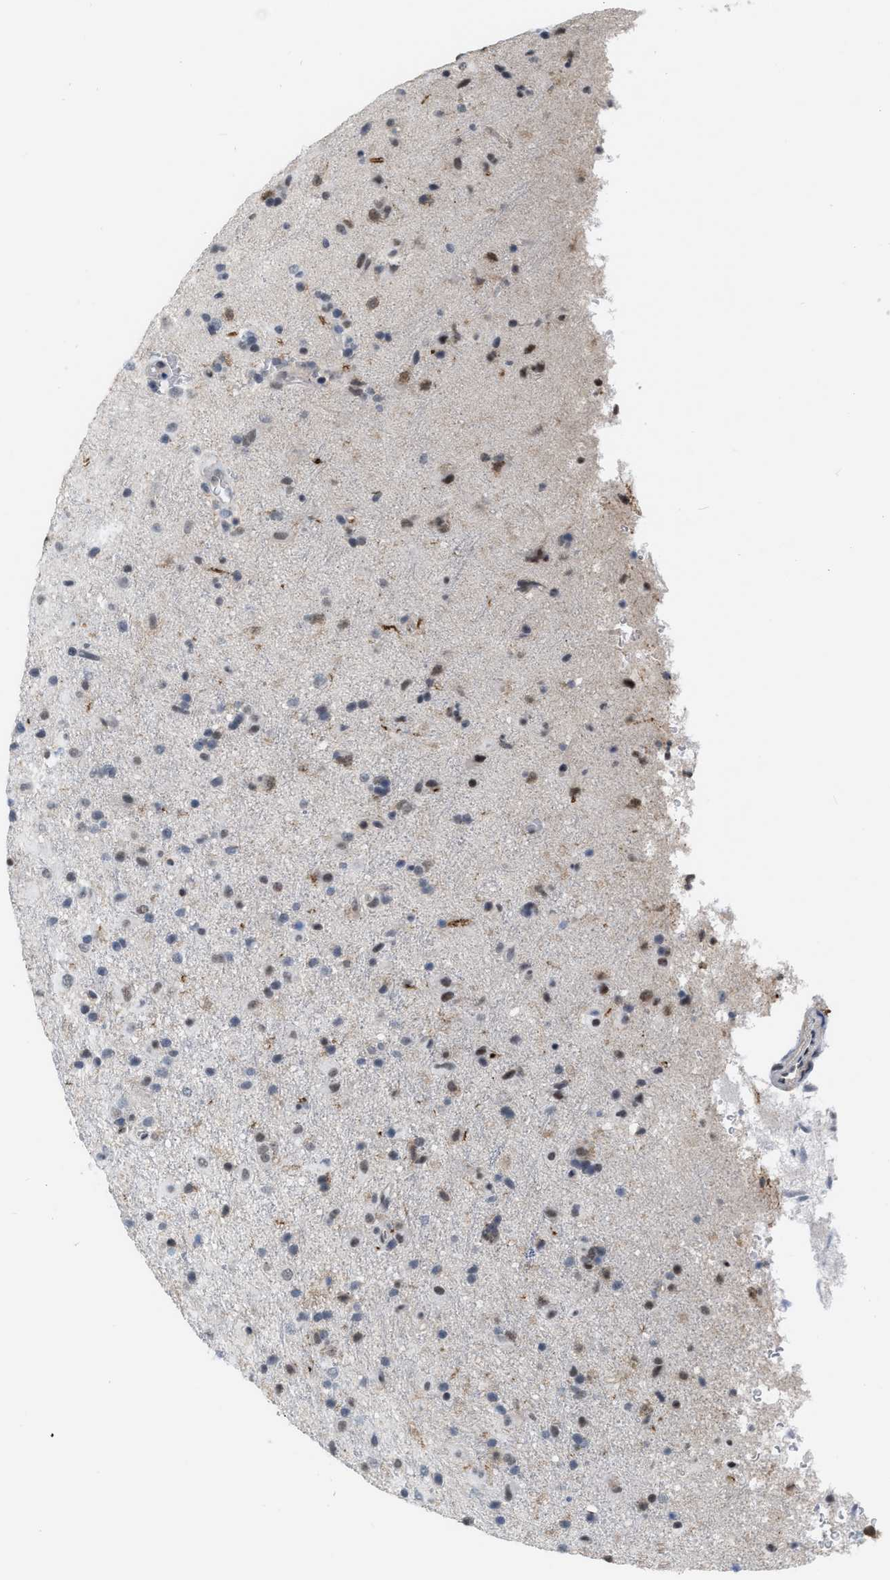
{"staining": {"intensity": "moderate", "quantity": "25%-75%", "location": "cytoplasmic/membranous,nuclear"}, "tissue": "glioma", "cell_type": "Tumor cells", "image_type": "cancer", "snomed": [{"axis": "morphology", "description": "Glioma, malignant, Low grade"}, {"axis": "topography", "description": "Brain"}], "caption": "Glioma stained with a protein marker demonstrates moderate staining in tumor cells.", "gene": "BAIAP2L1", "patient": {"sex": "male", "age": 65}}